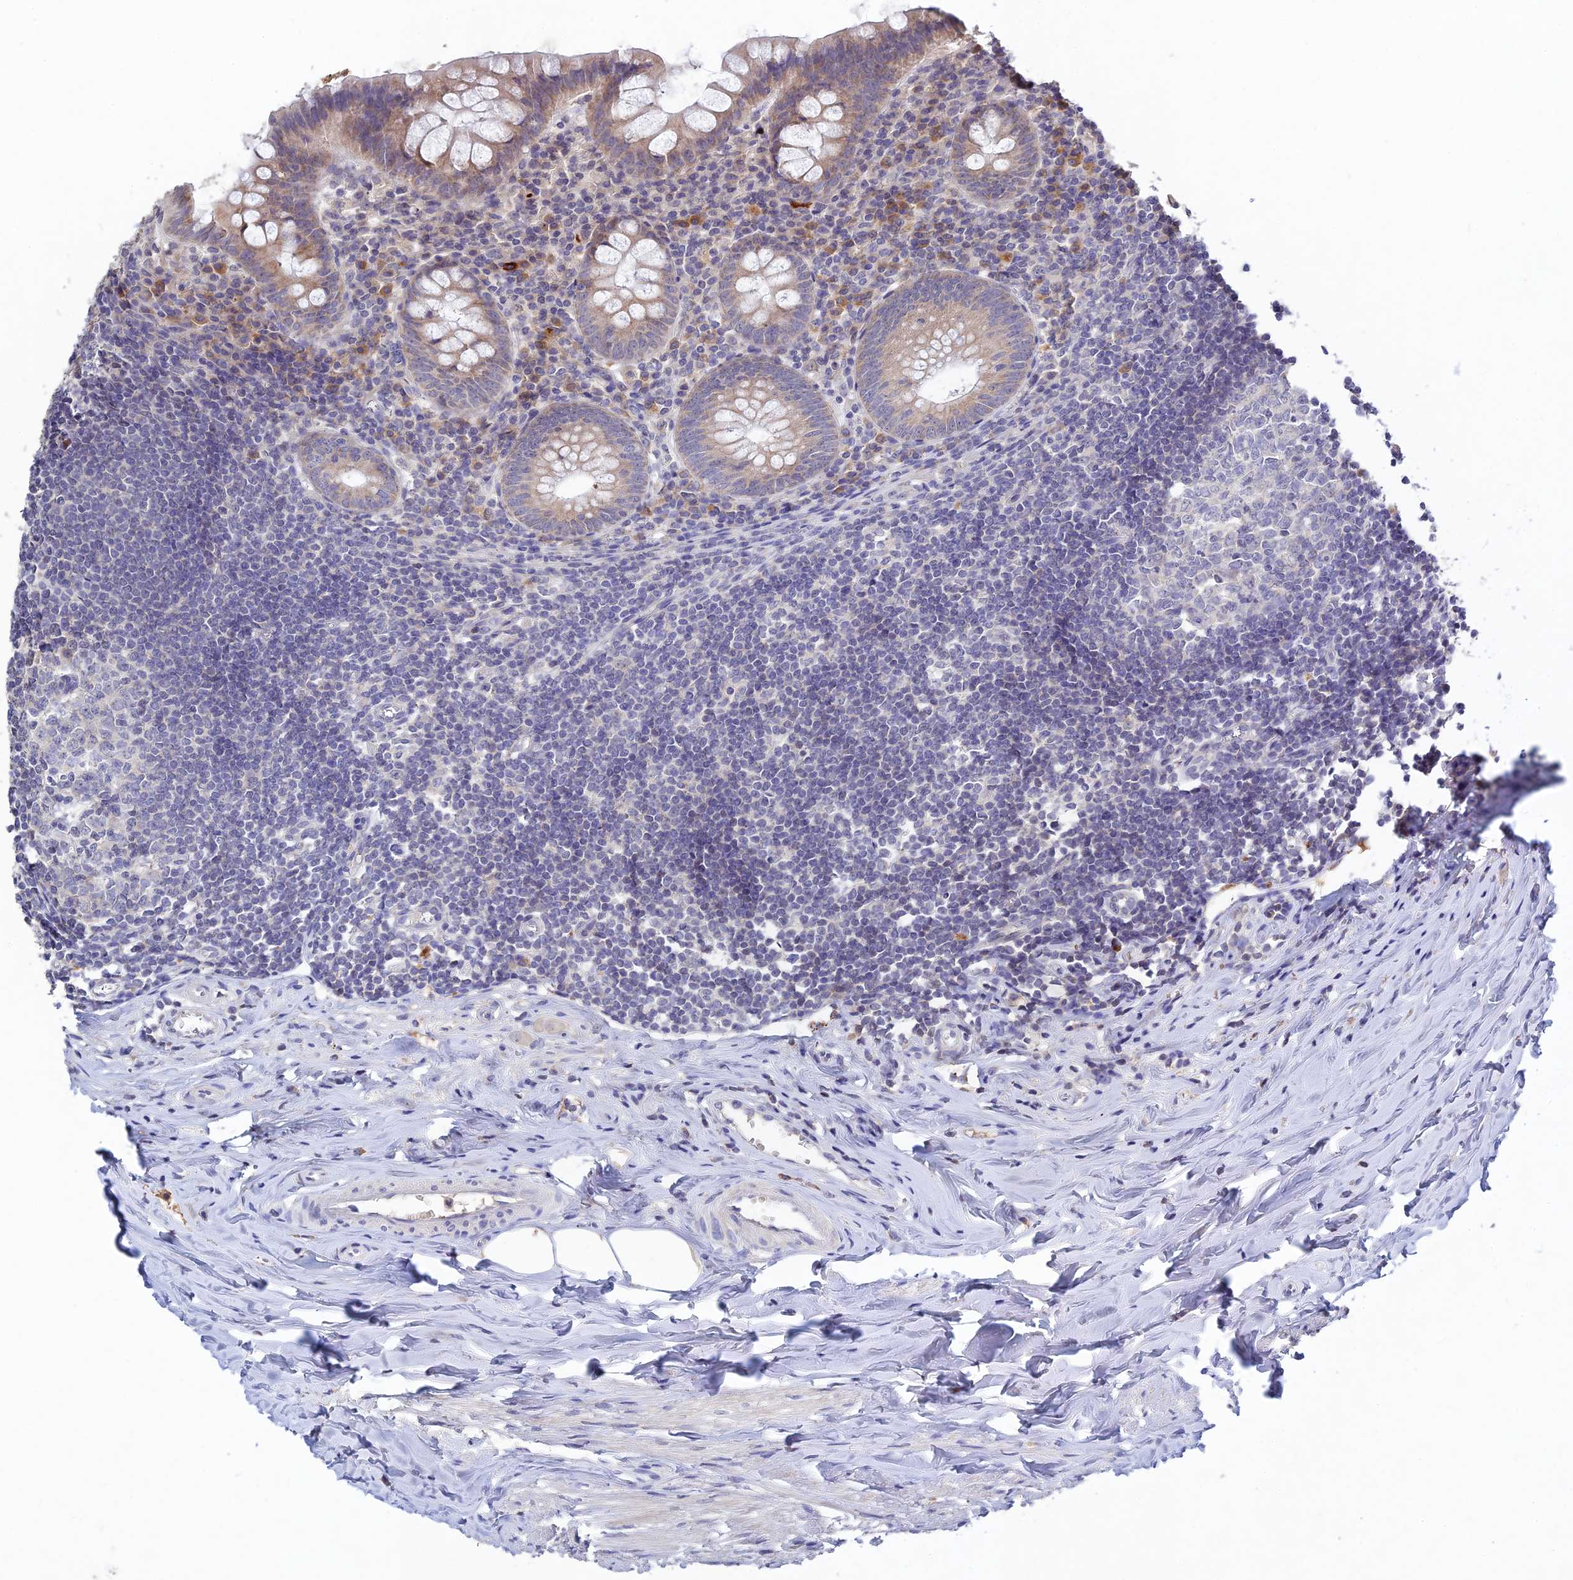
{"staining": {"intensity": "weak", "quantity": ">75%", "location": "cytoplasmic/membranous"}, "tissue": "appendix", "cell_type": "Glandular cells", "image_type": "normal", "snomed": [{"axis": "morphology", "description": "Normal tissue, NOS"}, {"axis": "topography", "description": "Appendix"}], "caption": "About >75% of glandular cells in normal human appendix display weak cytoplasmic/membranous protein expression as visualized by brown immunohistochemical staining.", "gene": "CHST5", "patient": {"sex": "female", "age": 51}}